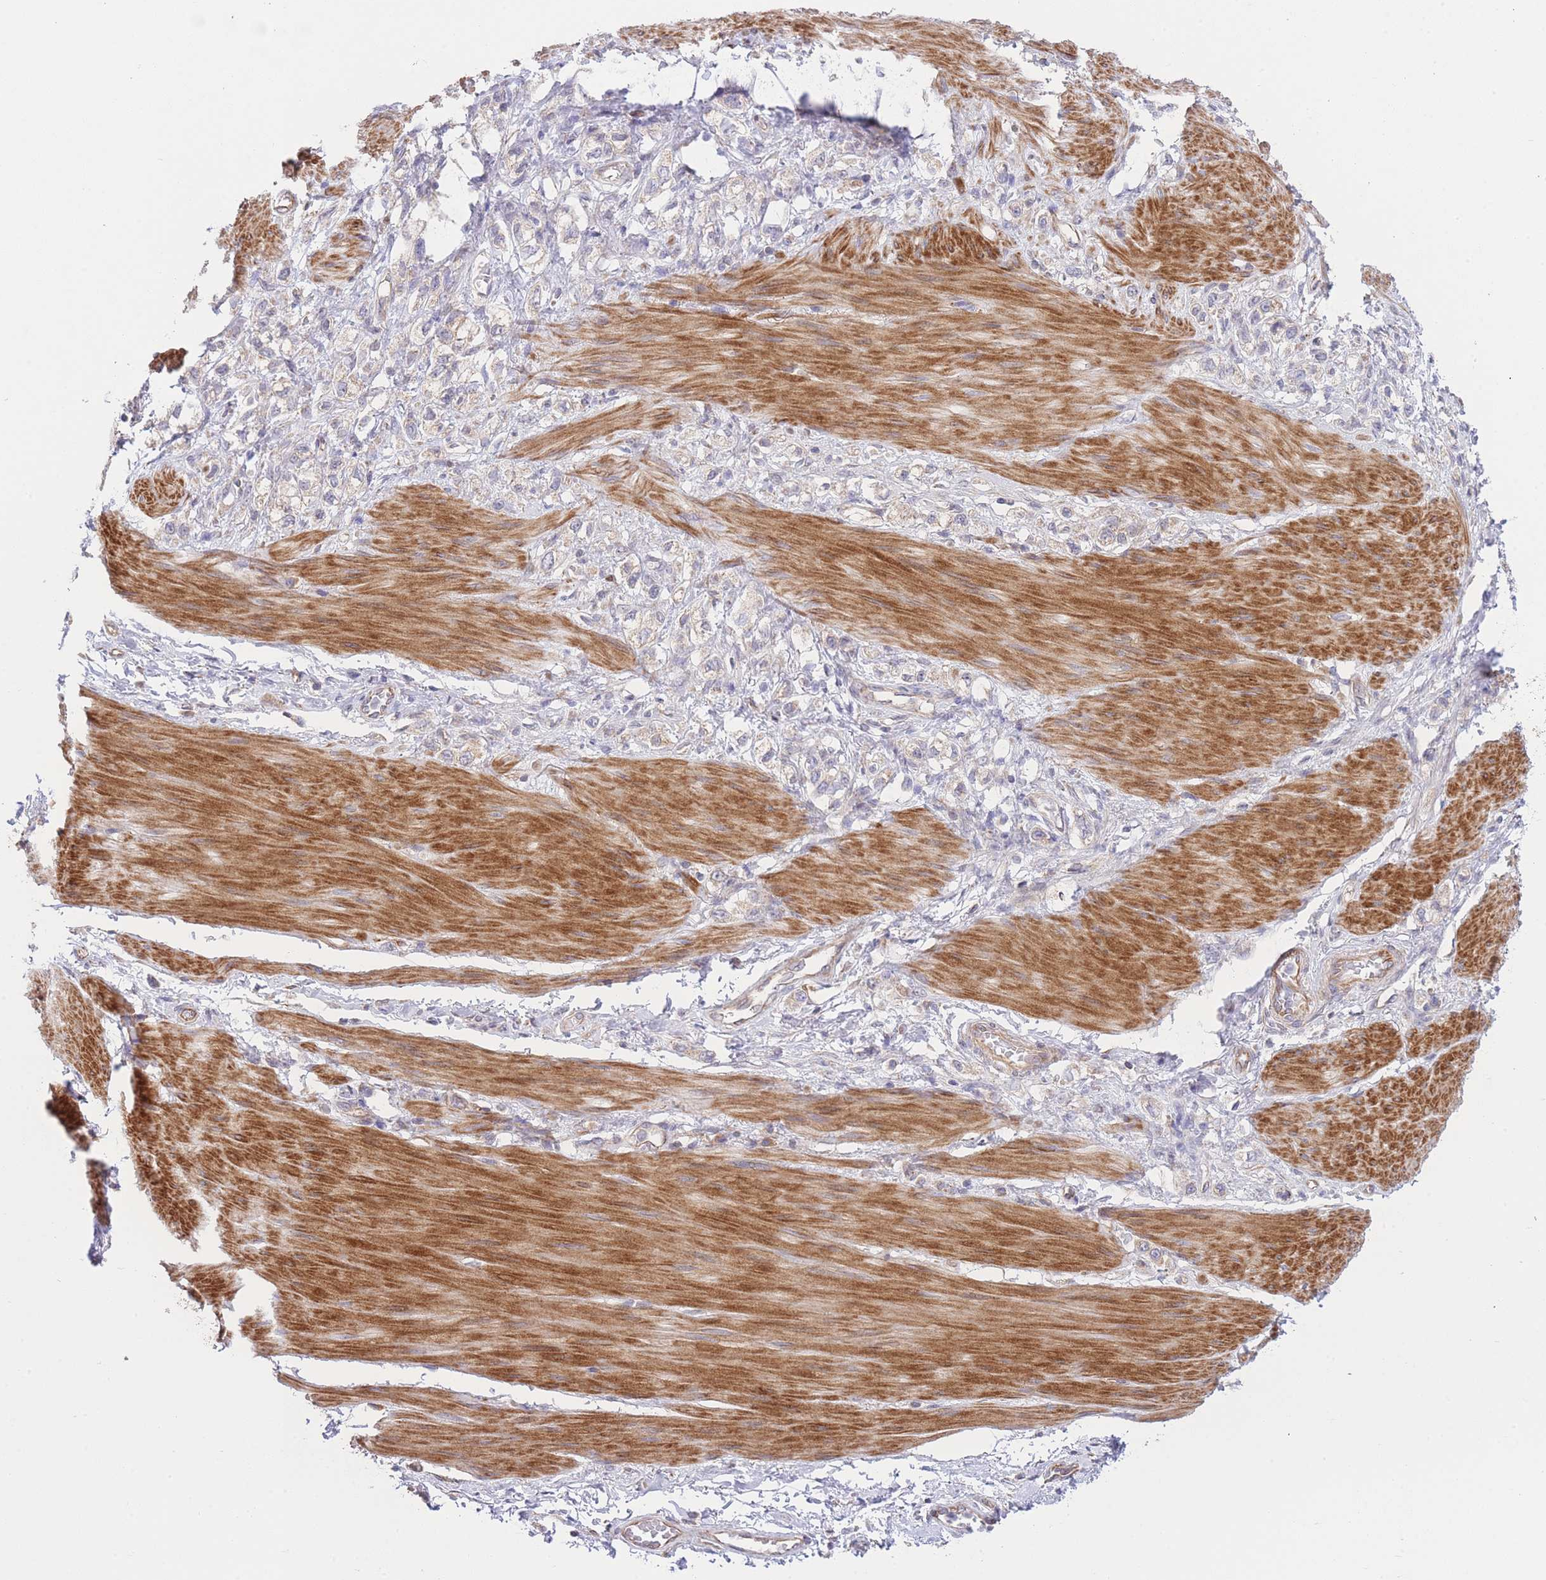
{"staining": {"intensity": "weak", "quantity": "<25%", "location": "cytoplasmic/membranous"}, "tissue": "stomach cancer", "cell_type": "Tumor cells", "image_type": "cancer", "snomed": [{"axis": "morphology", "description": "Adenocarcinoma, NOS"}, {"axis": "topography", "description": "Stomach"}], "caption": "A histopathology image of human stomach cancer (adenocarcinoma) is negative for staining in tumor cells.", "gene": "CTBP1", "patient": {"sex": "female", "age": 65}}